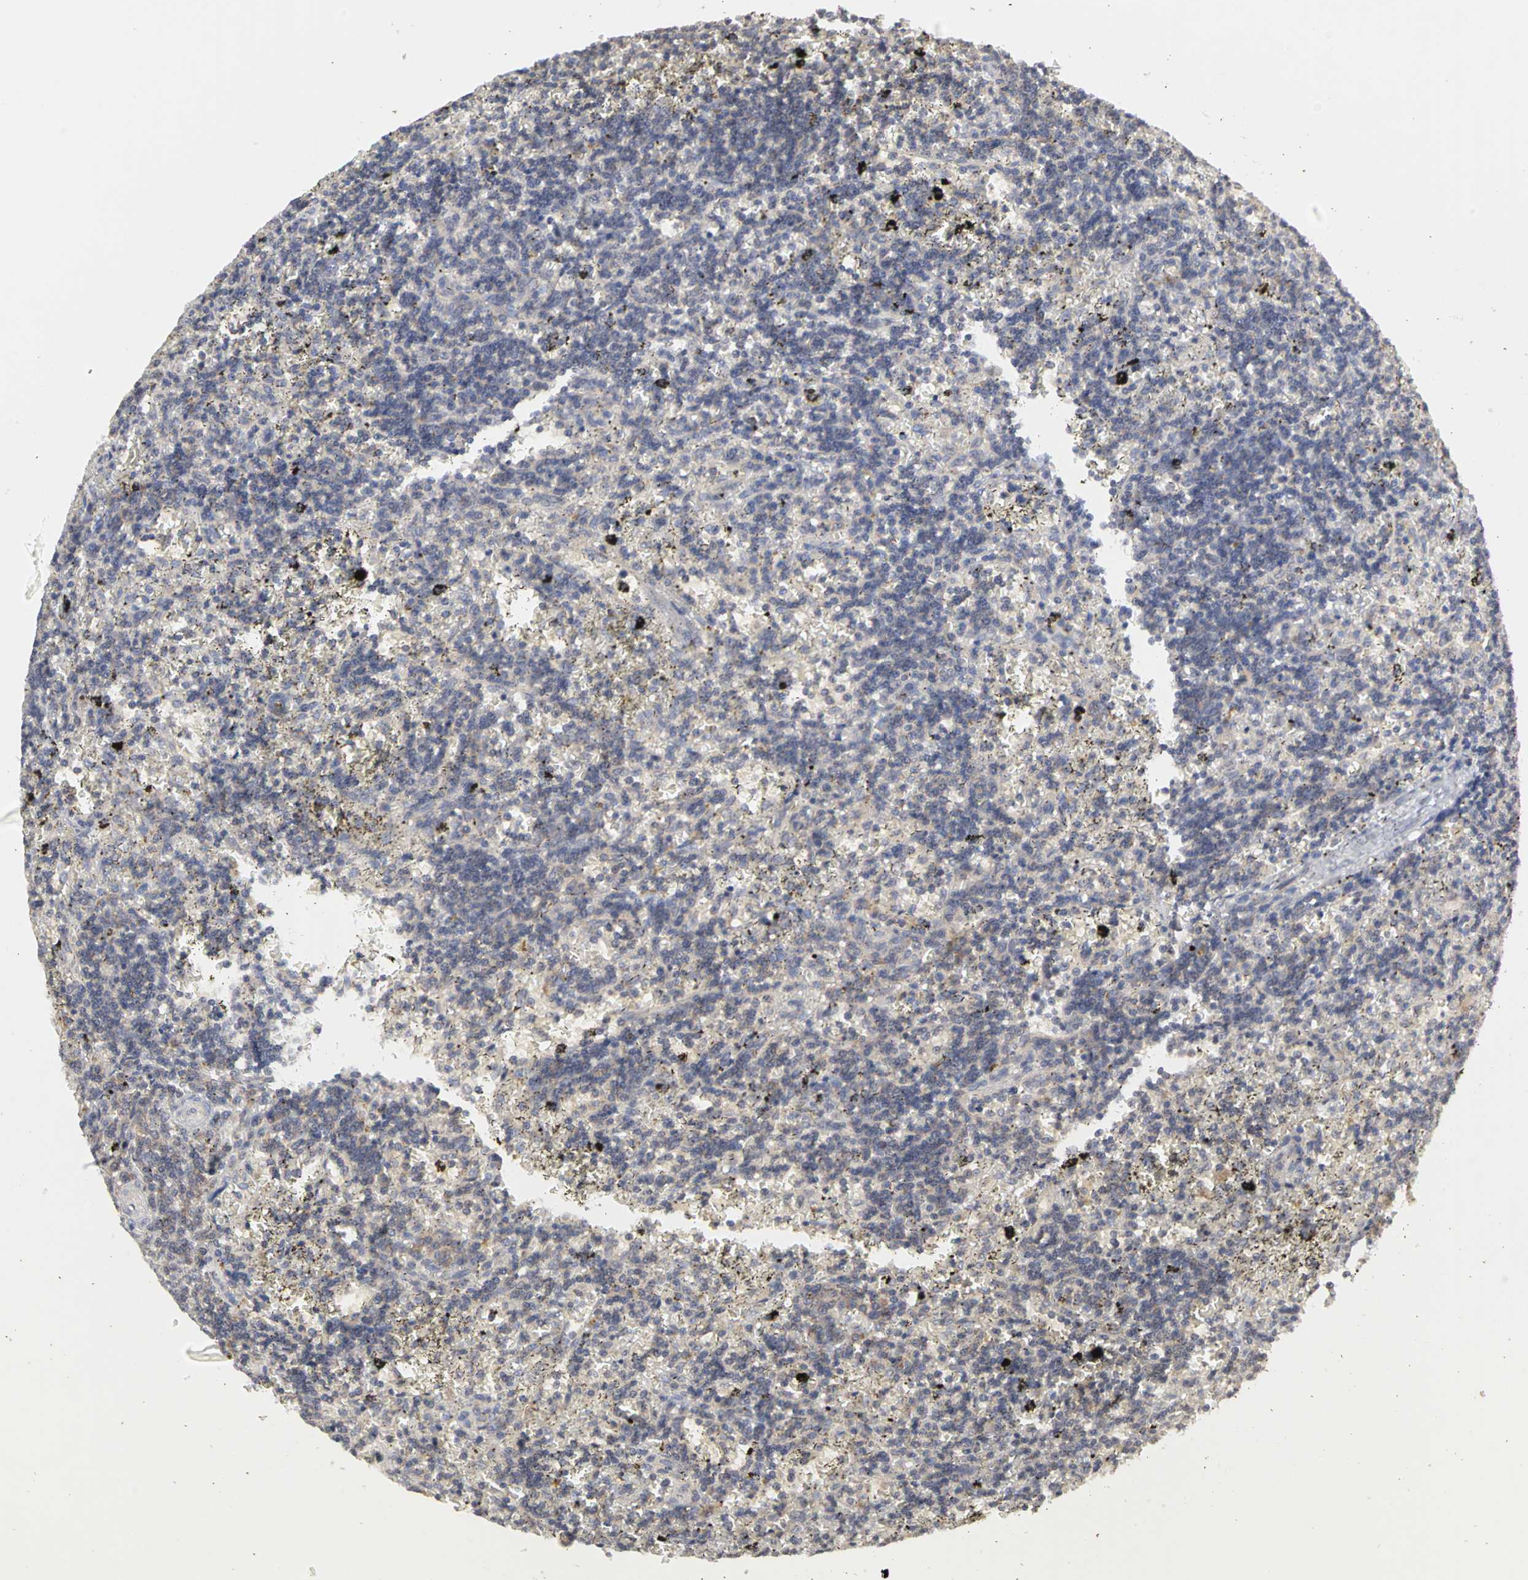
{"staining": {"intensity": "weak", "quantity": "25%-75%", "location": "cytoplasmic/membranous"}, "tissue": "lymphoma", "cell_type": "Tumor cells", "image_type": "cancer", "snomed": [{"axis": "morphology", "description": "Malignant lymphoma, non-Hodgkin's type, Low grade"}, {"axis": "topography", "description": "Spleen"}], "caption": "Weak cytoplasmic/membranous expression for a protein is appreciated in about 25%-75% of tumor cells of lymphoma using immunohistochemistry.", "gene": "IRAK1", "patient": {"sex": "male", "age": 60}}